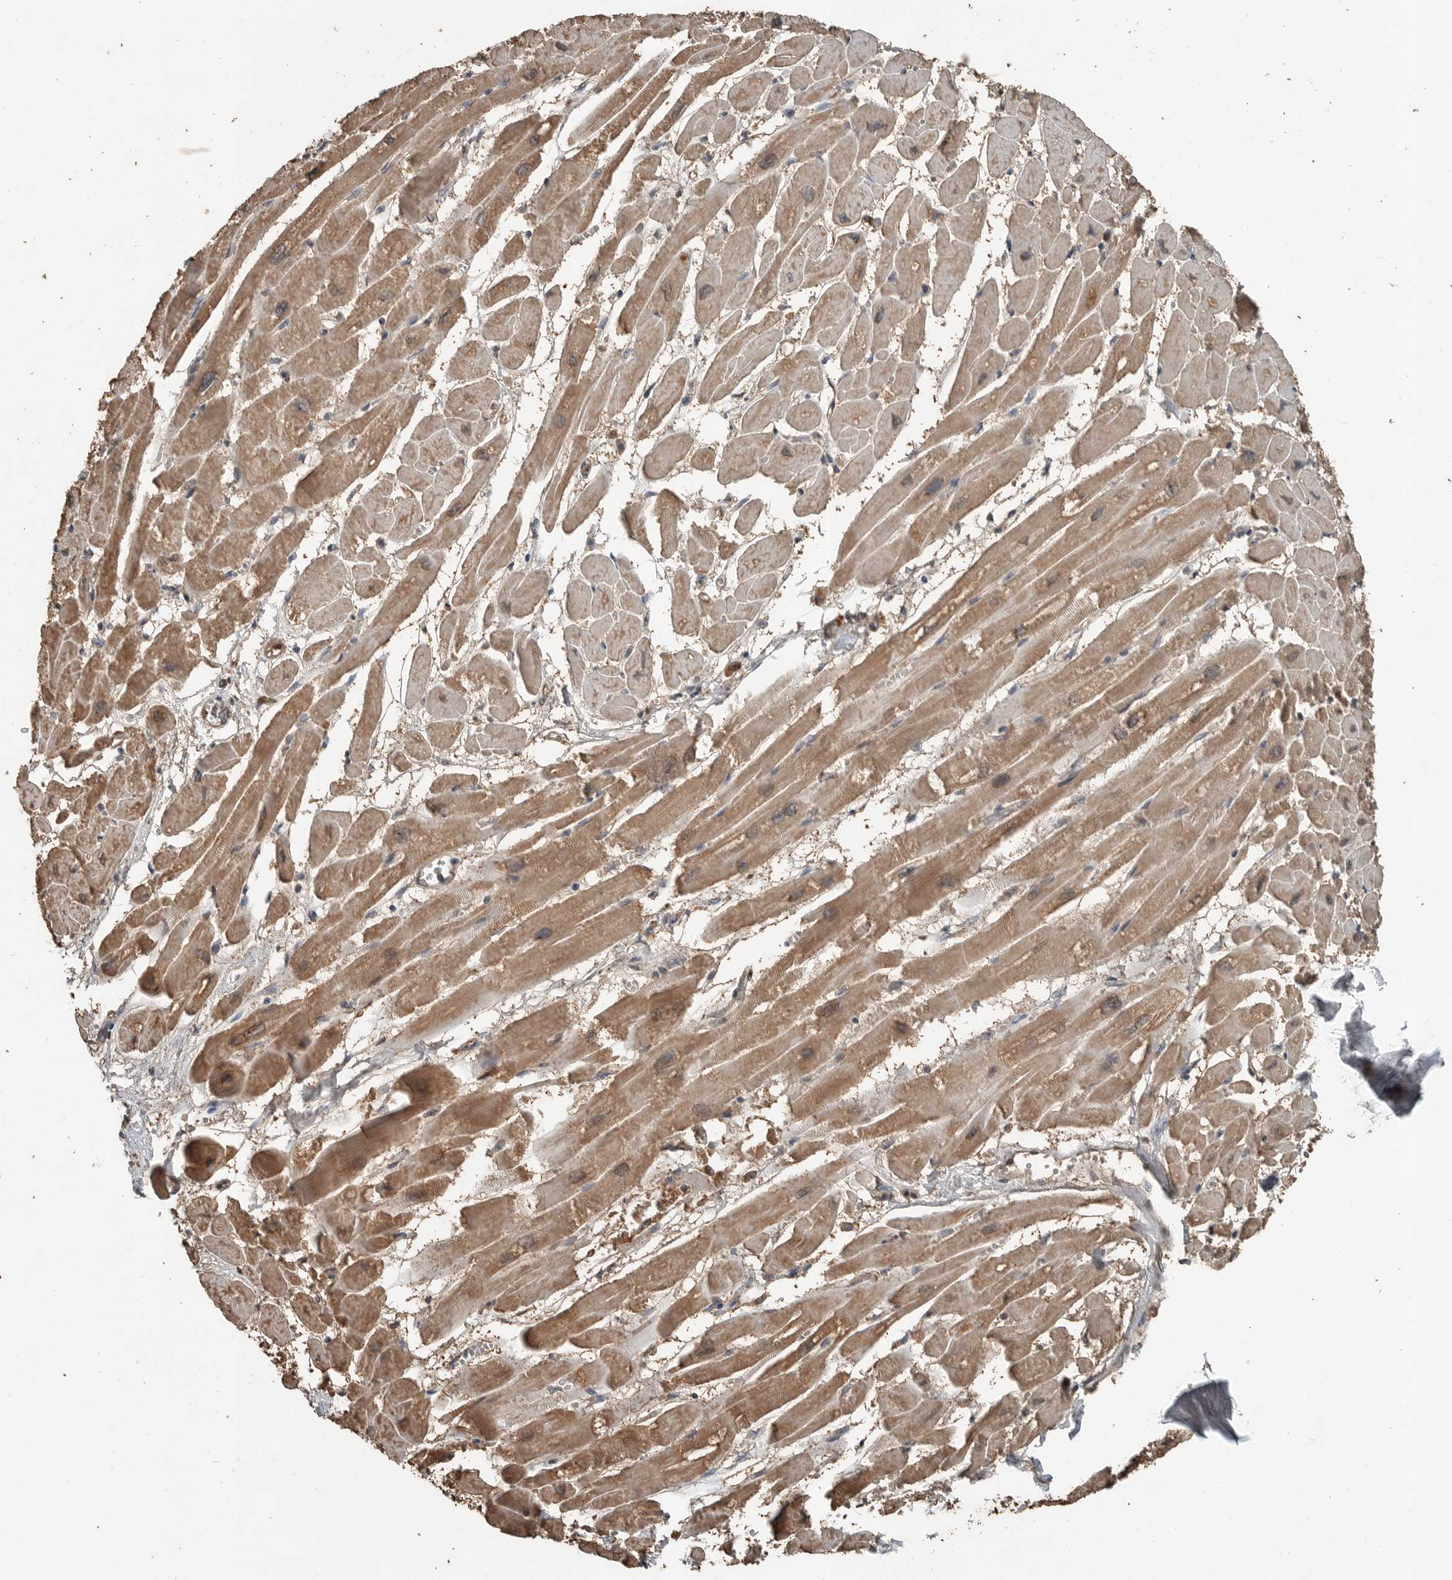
{"staining": {"intensity": "moderate", "quantity": ">75%", "location": "cytoplasmic/membranous"}, "tissue": "heart muscle", "cell_type": "Cardiomyocytes", "image_type": "normal", "snomed": [{"axis": "morphology", "description": "Normal tissue, NOS"}, {"axis": "topography", "description": "Heart"}], "caption": "This micrograph exhibits IHC staining of benign human heart muscle, with medium moderate cytoplasmic/membranous expression in approximately >75% of cardiomyocytes.", "gene": "BLZF1", "patient": {"sex": "female", "age": 54}}